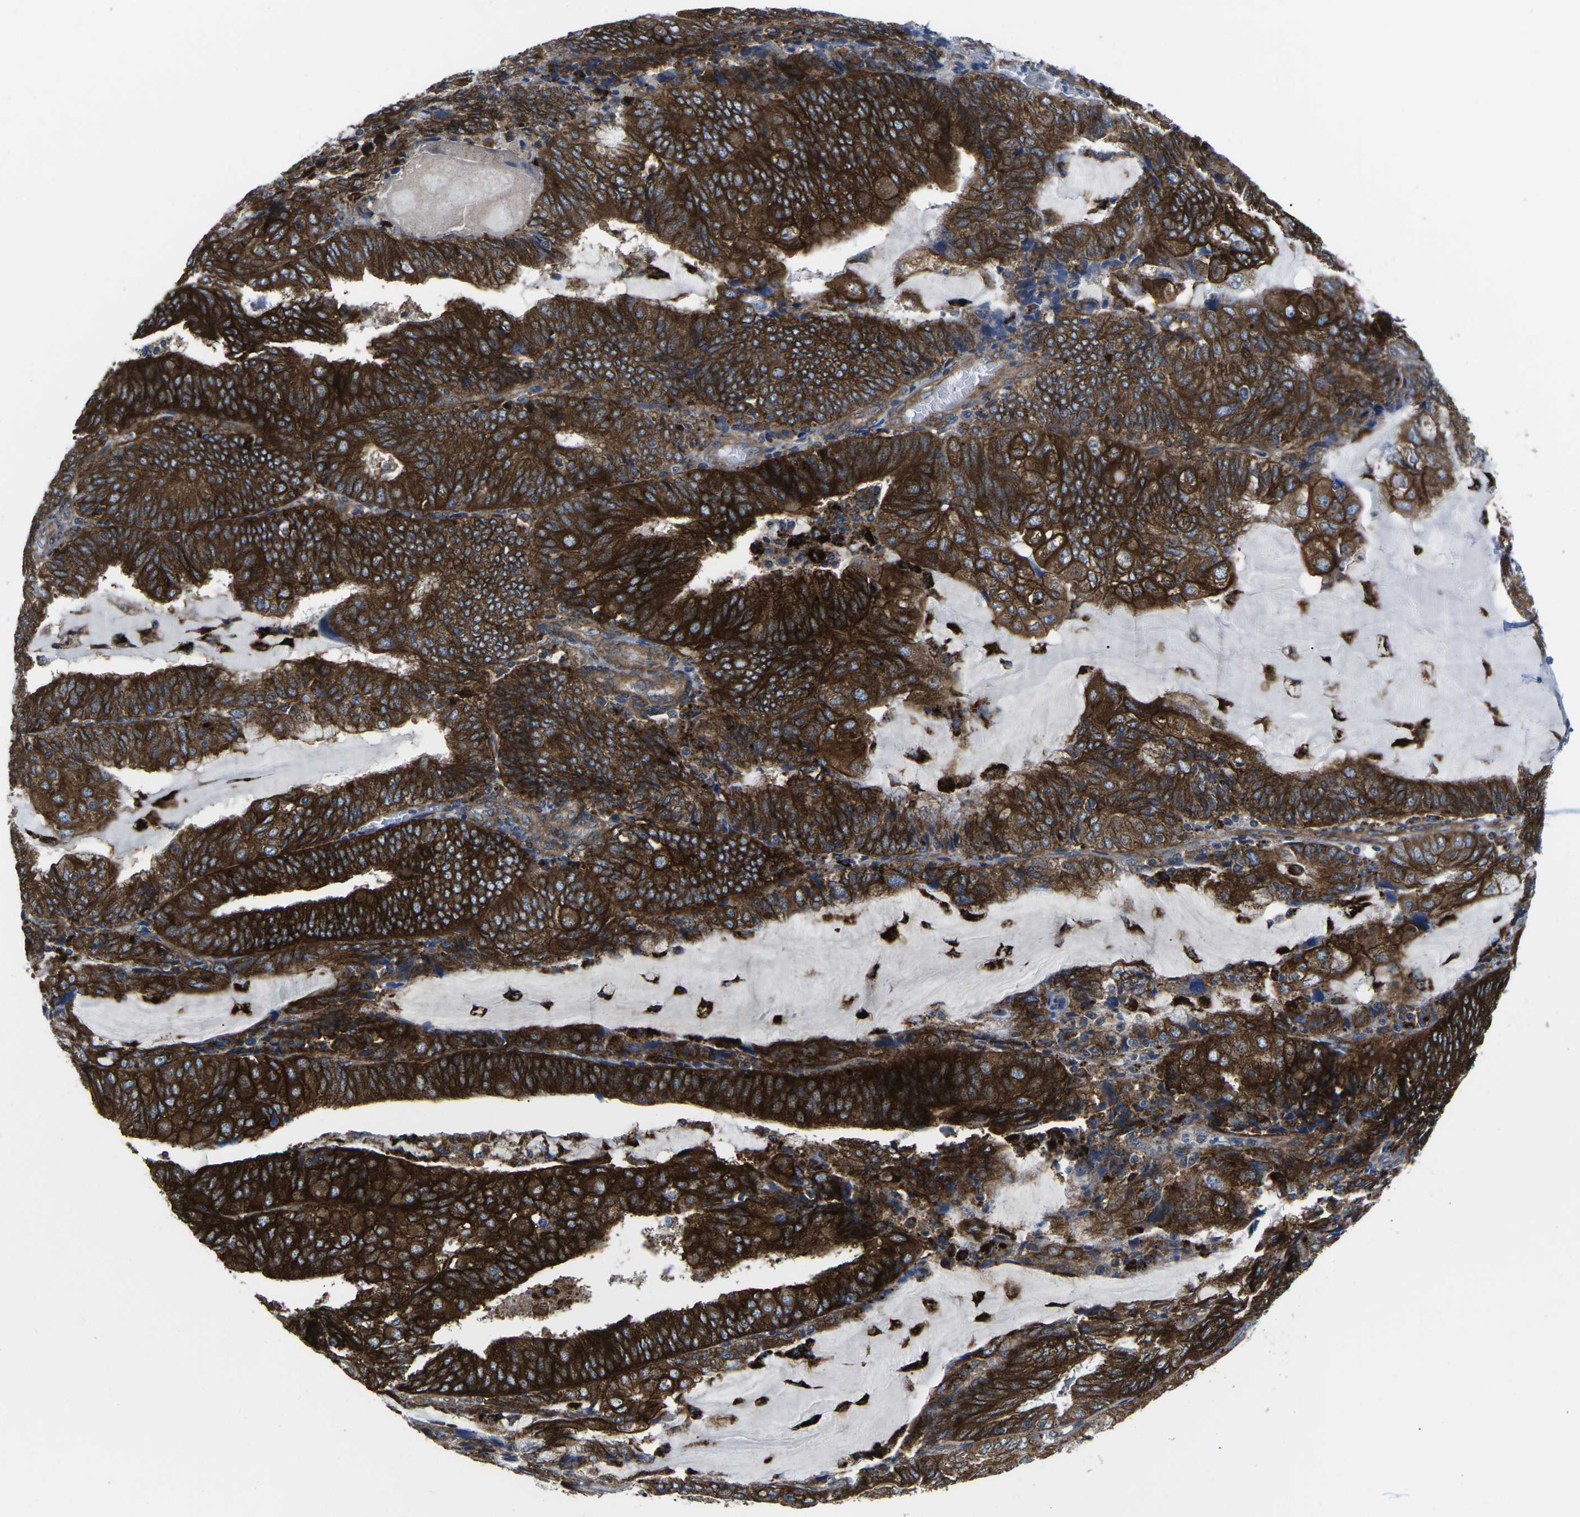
{"staining": {"intensity": "strong", "quantity": ">75%", "location": "cytoplasmic/membranous"}, "tissue": "endometrial cancer", "cell_type": "Tumor cells", "image_type": "cancer", "snomed": [{"axis": "morphology", "description": "Adenocarcinoma, NOS"}, {"axis": "topography", "description": "Endometrium"}], "caption": "The image exhibits immunohistochemical staining of endometrial adenocarcinoma. There is strong cytoplasmic/membranous positivity is appreciated in about >75% of tumor cells.", "gene": "DLG1", "patient": {"sex": "female", "age": 81}}